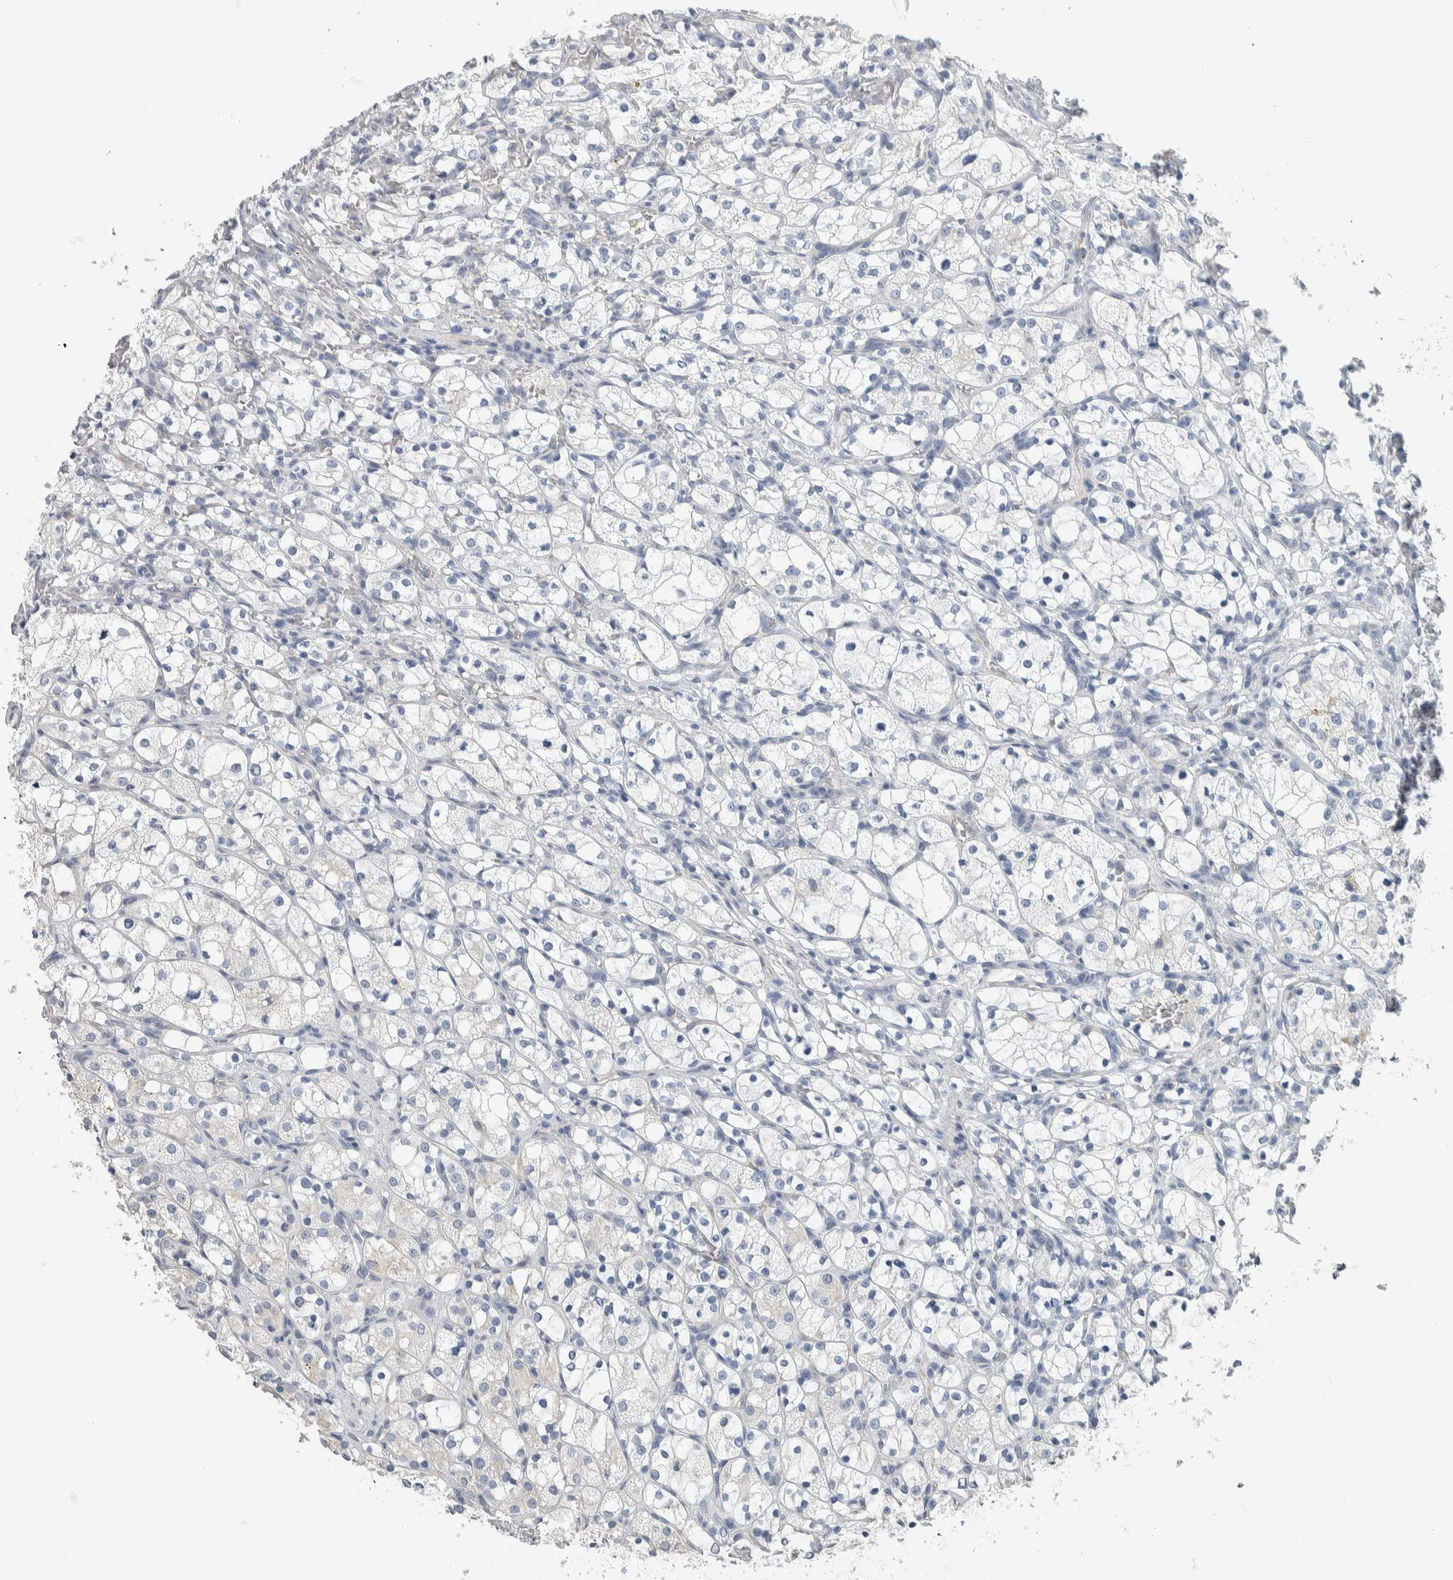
{"staining": {"intensity": "negative", "quantity": "none", "location": "none"}, "tissue": "renal cancer", "cell_type": "Tumor cells", "image_type": "cancer", "snomed": [{"axis": "morphology", "description": "Adenocarcinoma, NOS"}, {"axis": "topography", "description": "Kidney"}], "caption": "This is an immunohistochemistry (IHC) micrograph of human renal cancer. There is no expression in tumor cells.", "gene": "NEFM", "patient": {"sex": "female", "age": 69}}